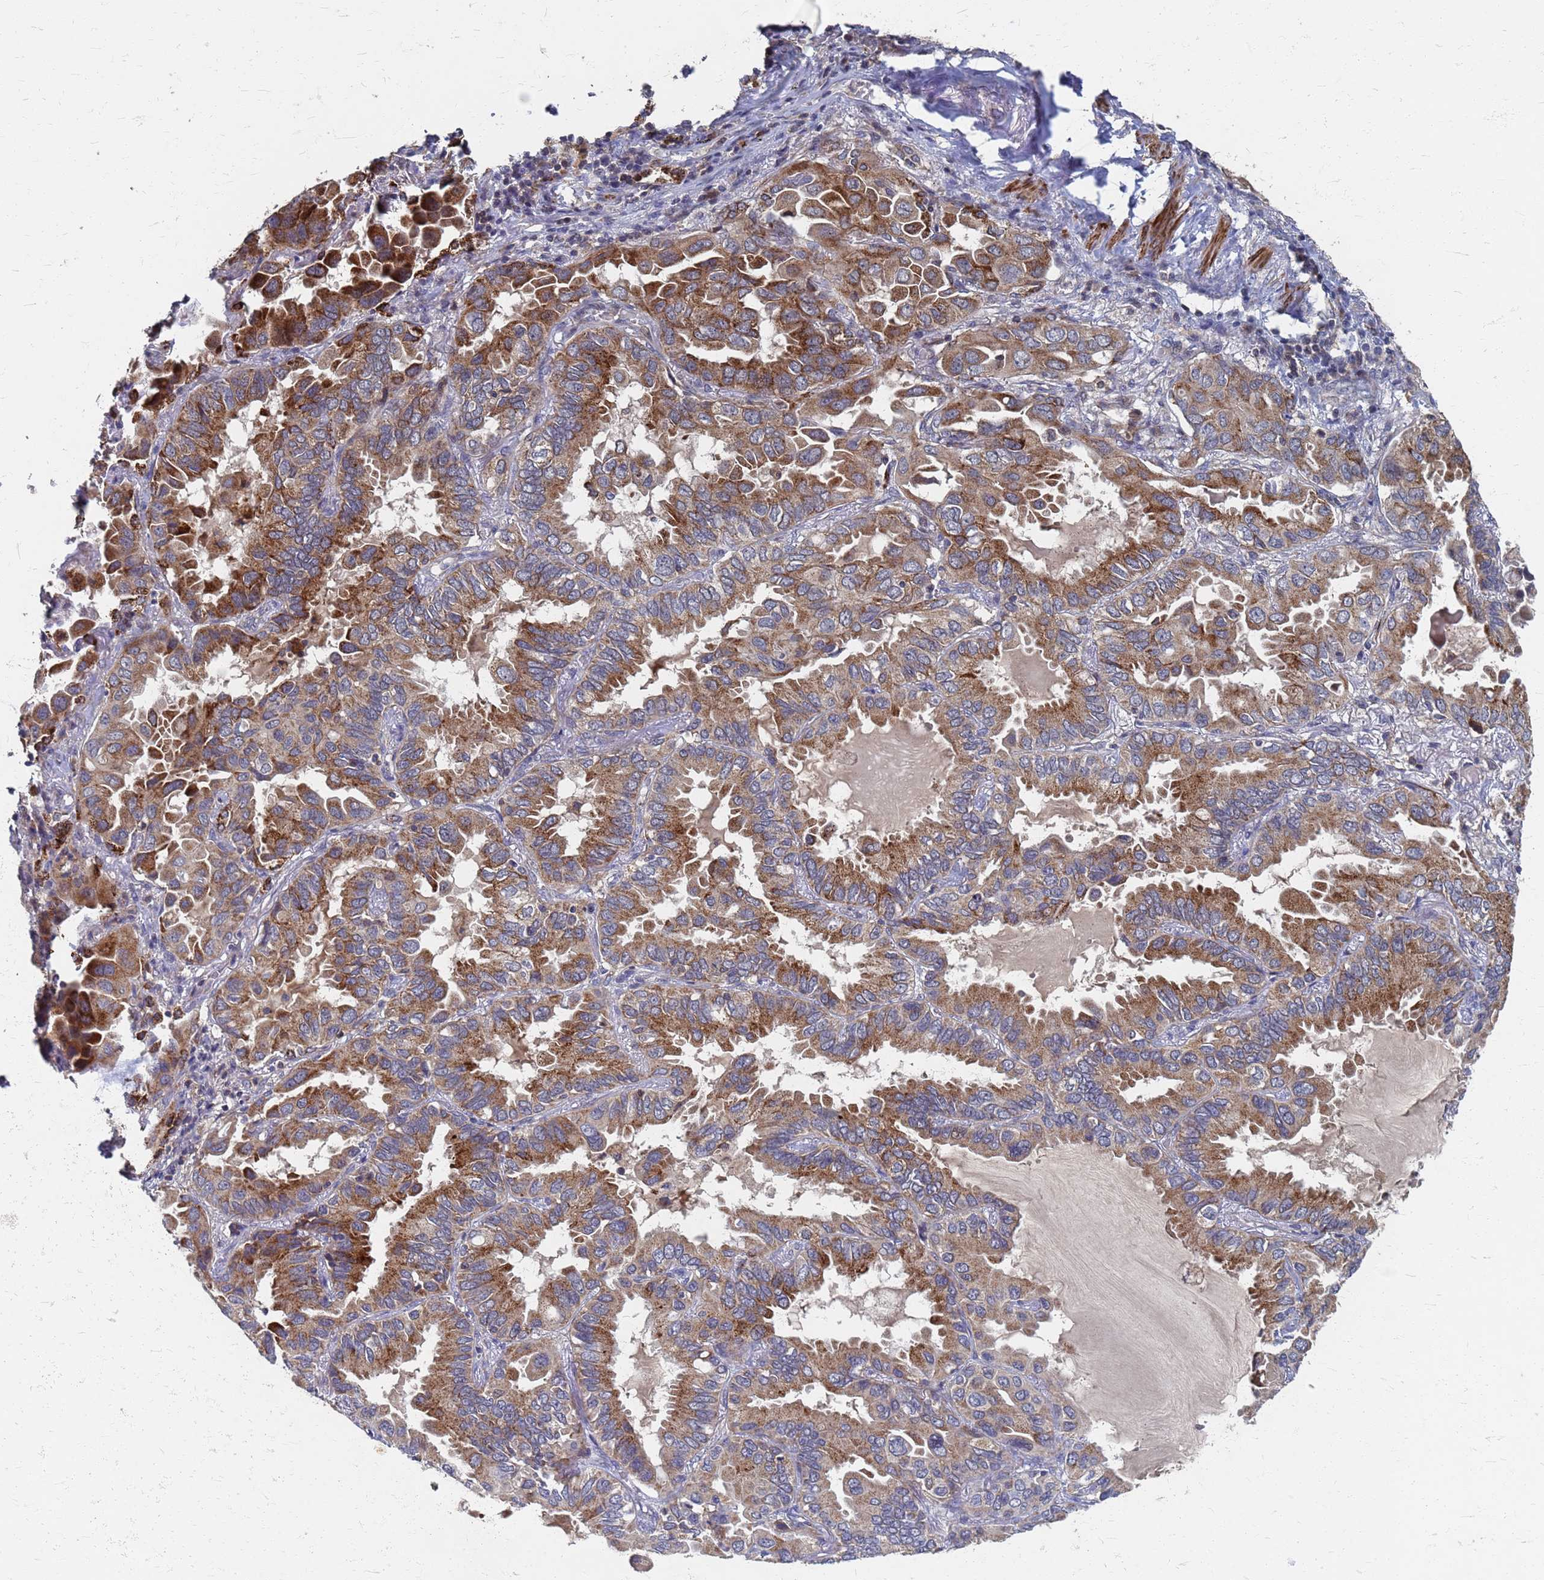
{"staining": {"intensity": "moderate", "quantity": ">75%", "location": "cytoplasmic/membranous"}, "tissue": "lung cancer", "cell_type": "Tumor cells", "image_type": "cancer", "snomed": [{"axis": "morphology", "description": "Adenocarcinoma, NOS"}, {"axis": "topography", "description": "Lung"}], "caption": "This image shows immunohistochemistry (IHC) staining of adenocarcinoma (lung), with medium moderate cytoplasmic/membranous expression in approximately >75% of tumor cells.", "gene": "ATPAF1", "patient": {"sex": "male", "age": 64}}